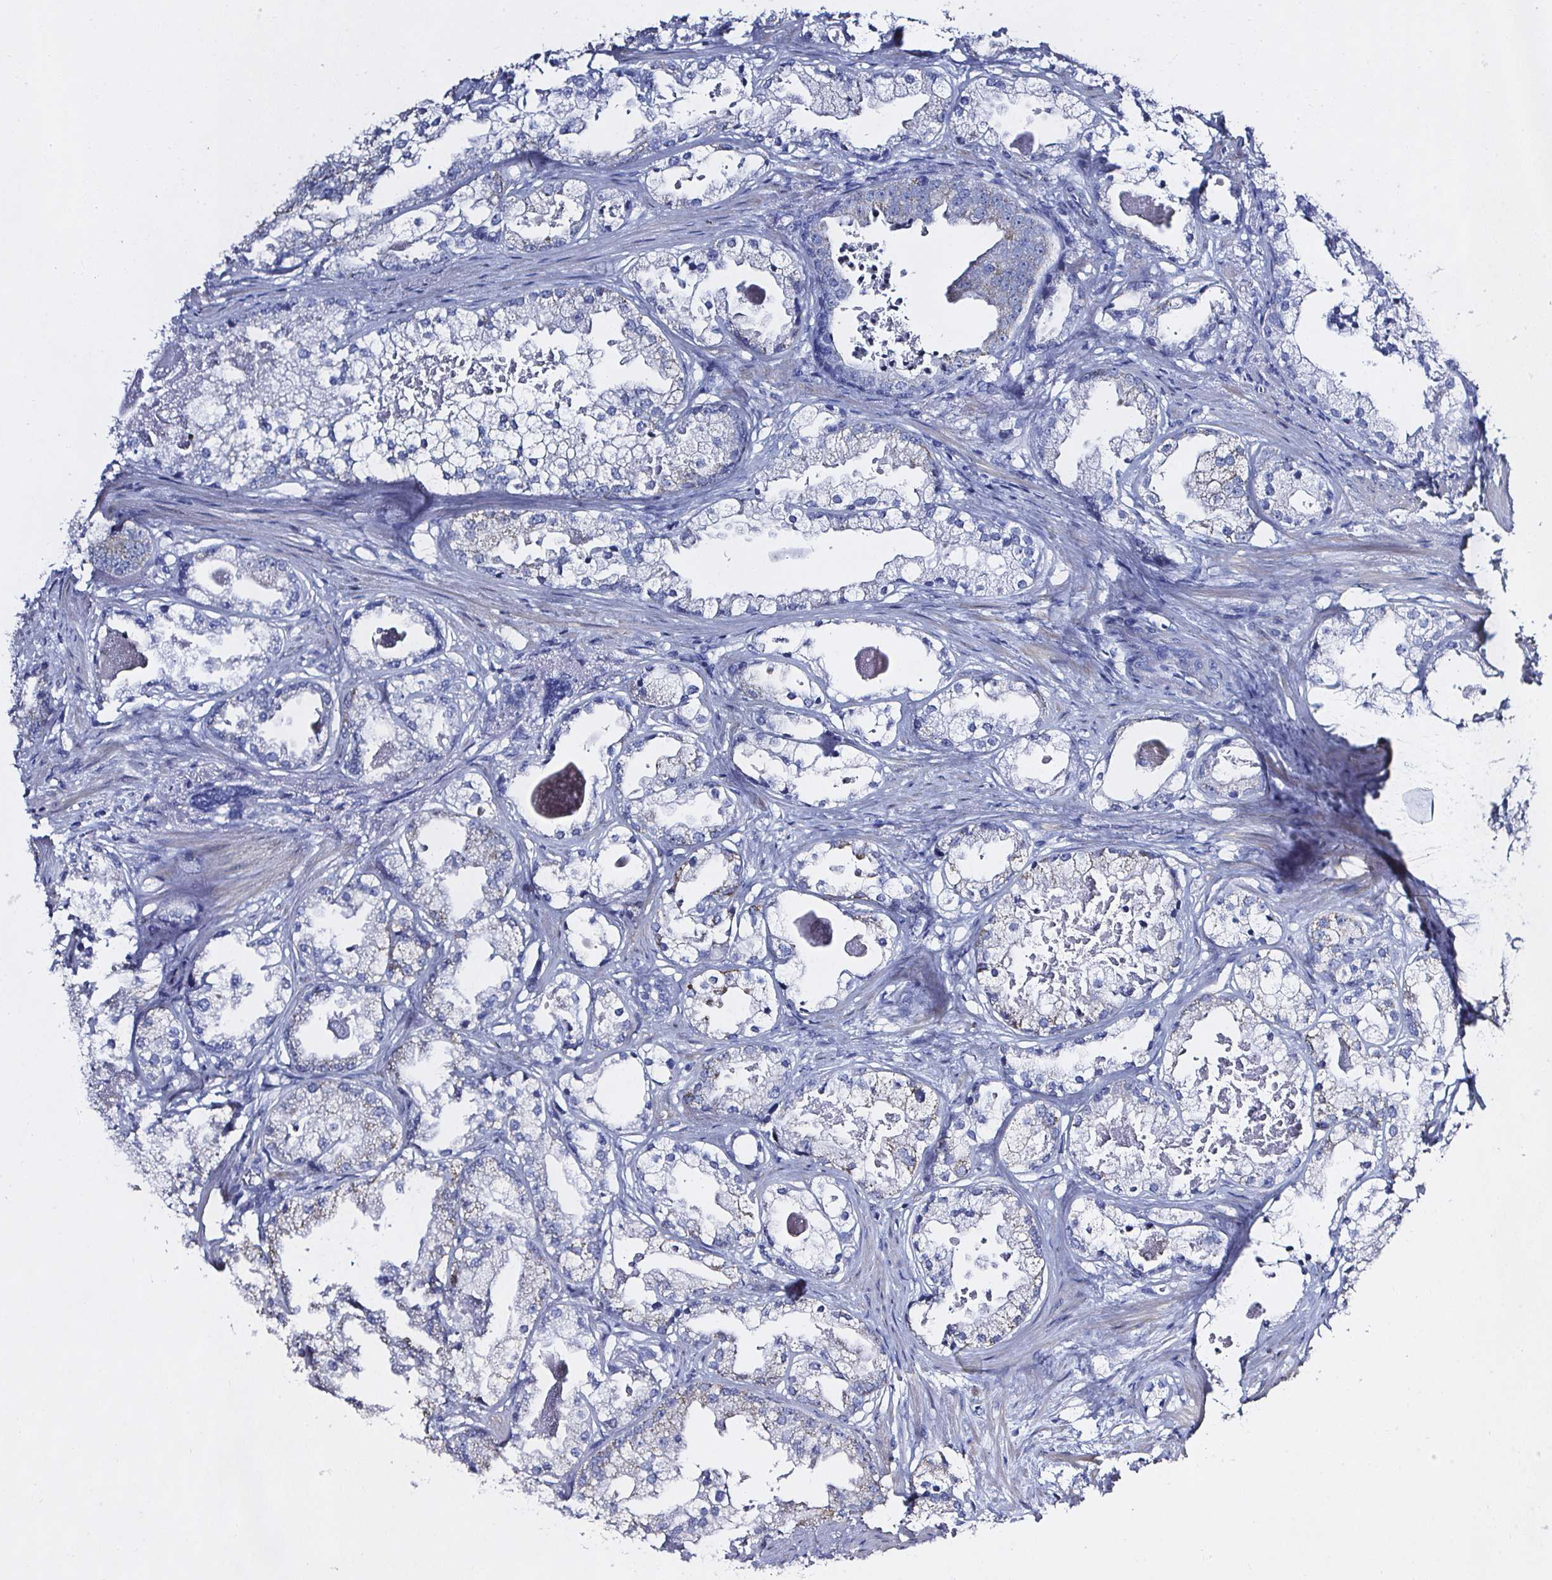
{"staining": {"intensity": "negative", "quantity": "none", "location": "none"}, "tissue": "prostate cancer", "cell_type": "Tumor cells", "image_type": "cancer", "snomed": [{"axis": "morphology", "description": "Adenocarcinoma, Low grade"}, {"axis": "topography", "description": "Prostate"}], "caption": "A high-resolution photomicrograph shows immunohistochemistry staining of prostate adenocarcinoma (low-grade), which demonstrates no significant expression in tumor cells.", "gene": "ELAVL2", "patient": {"sex": "male", "age": 65}}